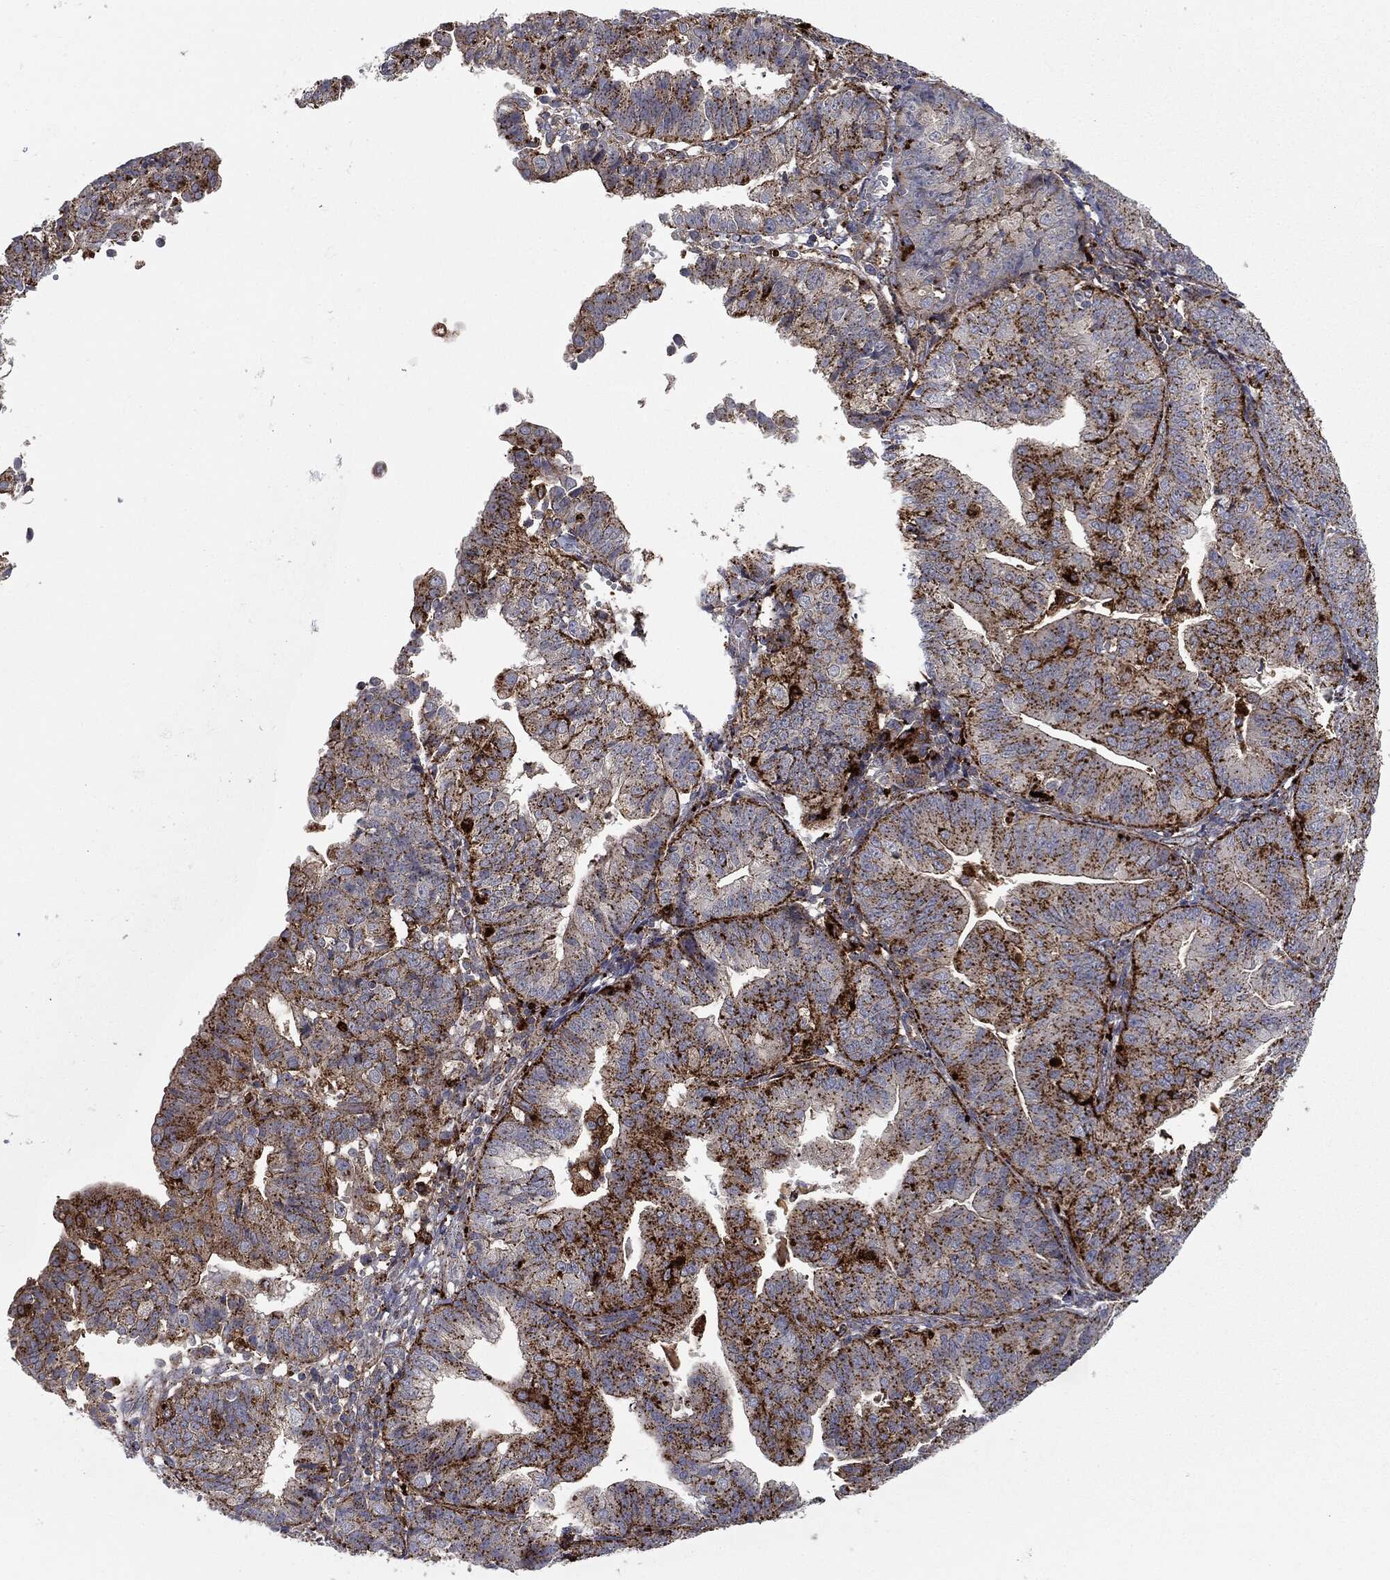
{"staining": {"intensity": "strong", "quantity": ">75%", "location": "cytoplasmic/membranous"}, "tissue": "endometrial cancer", "cell_type": "Tumor cells", "image_type": "cancer", "snomed": [{"axis": "morphology", "description": "Adenocarcinoma, NOS"}, {"axis": "topography", "description": "Endometrium"}], "caption": "Adenocarcinoma (endometrial) stained with a protein marker shows strong staining in tumor cells.", "gene": "CTSA", "patient": {"sex": "female", "age": 56}}